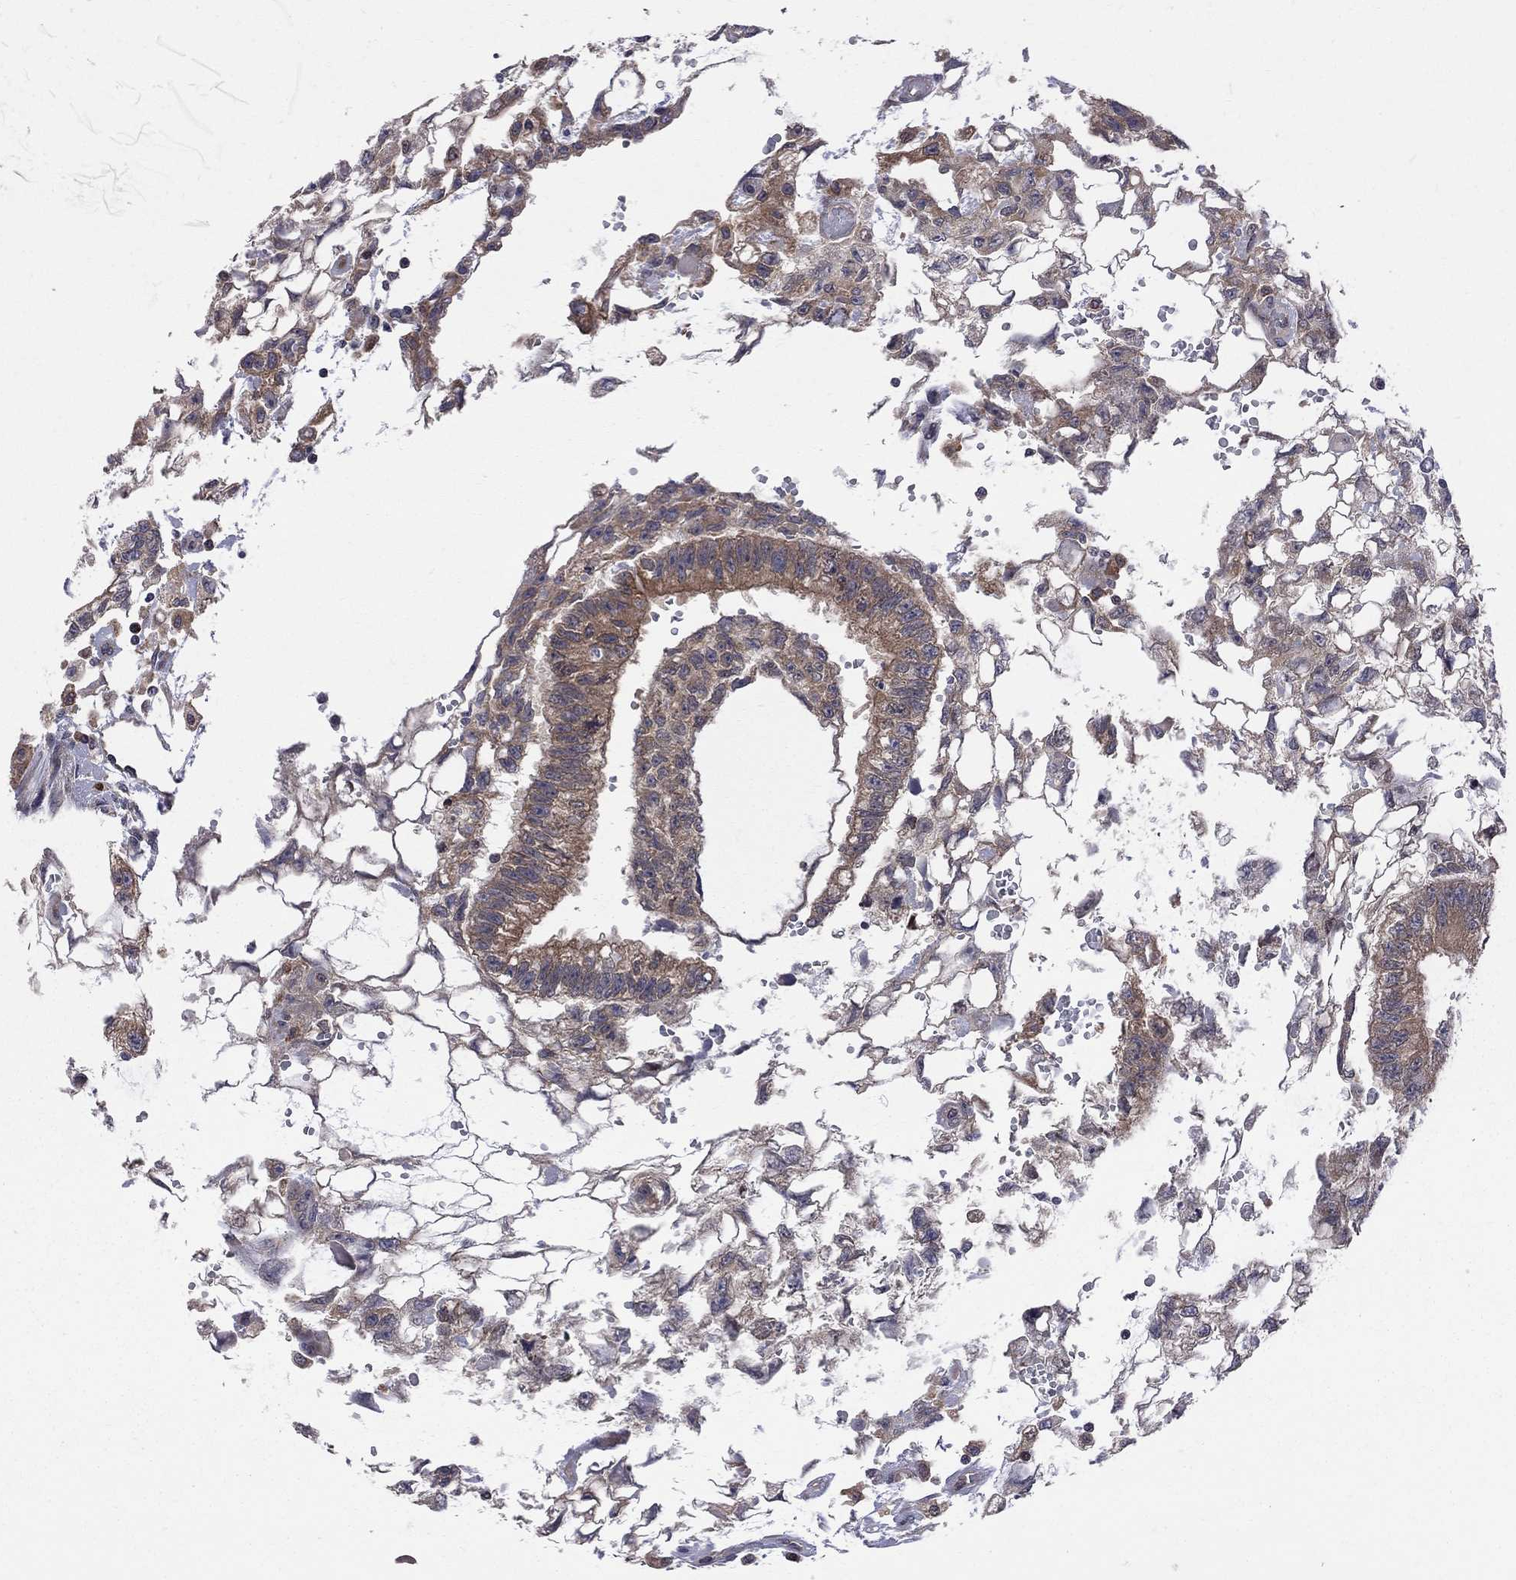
{"staining": {"intensity": "moderate", "quantity": ">75%", "location": "cytoplasmic/membranous"}, "tissue": "testis cancer", "cell_type": "Tumor cells", "image_type": "cancer", "snomed": [{"axis": "morphology", "description": "Carcinoma, Embryonal, NOS"}, {"axis": "topography", "description": "Testis"}], "caption": "IHC histopathology image of human testis cancer (embryonal carcinoma) stained for a protein (brown), which demonstrates medium levels of moderate cytoplasmic/membranous positivity in about >75% of tumor cells.", "gene": "CNOT11", "patient": {"sex": "male", "age": 32}}